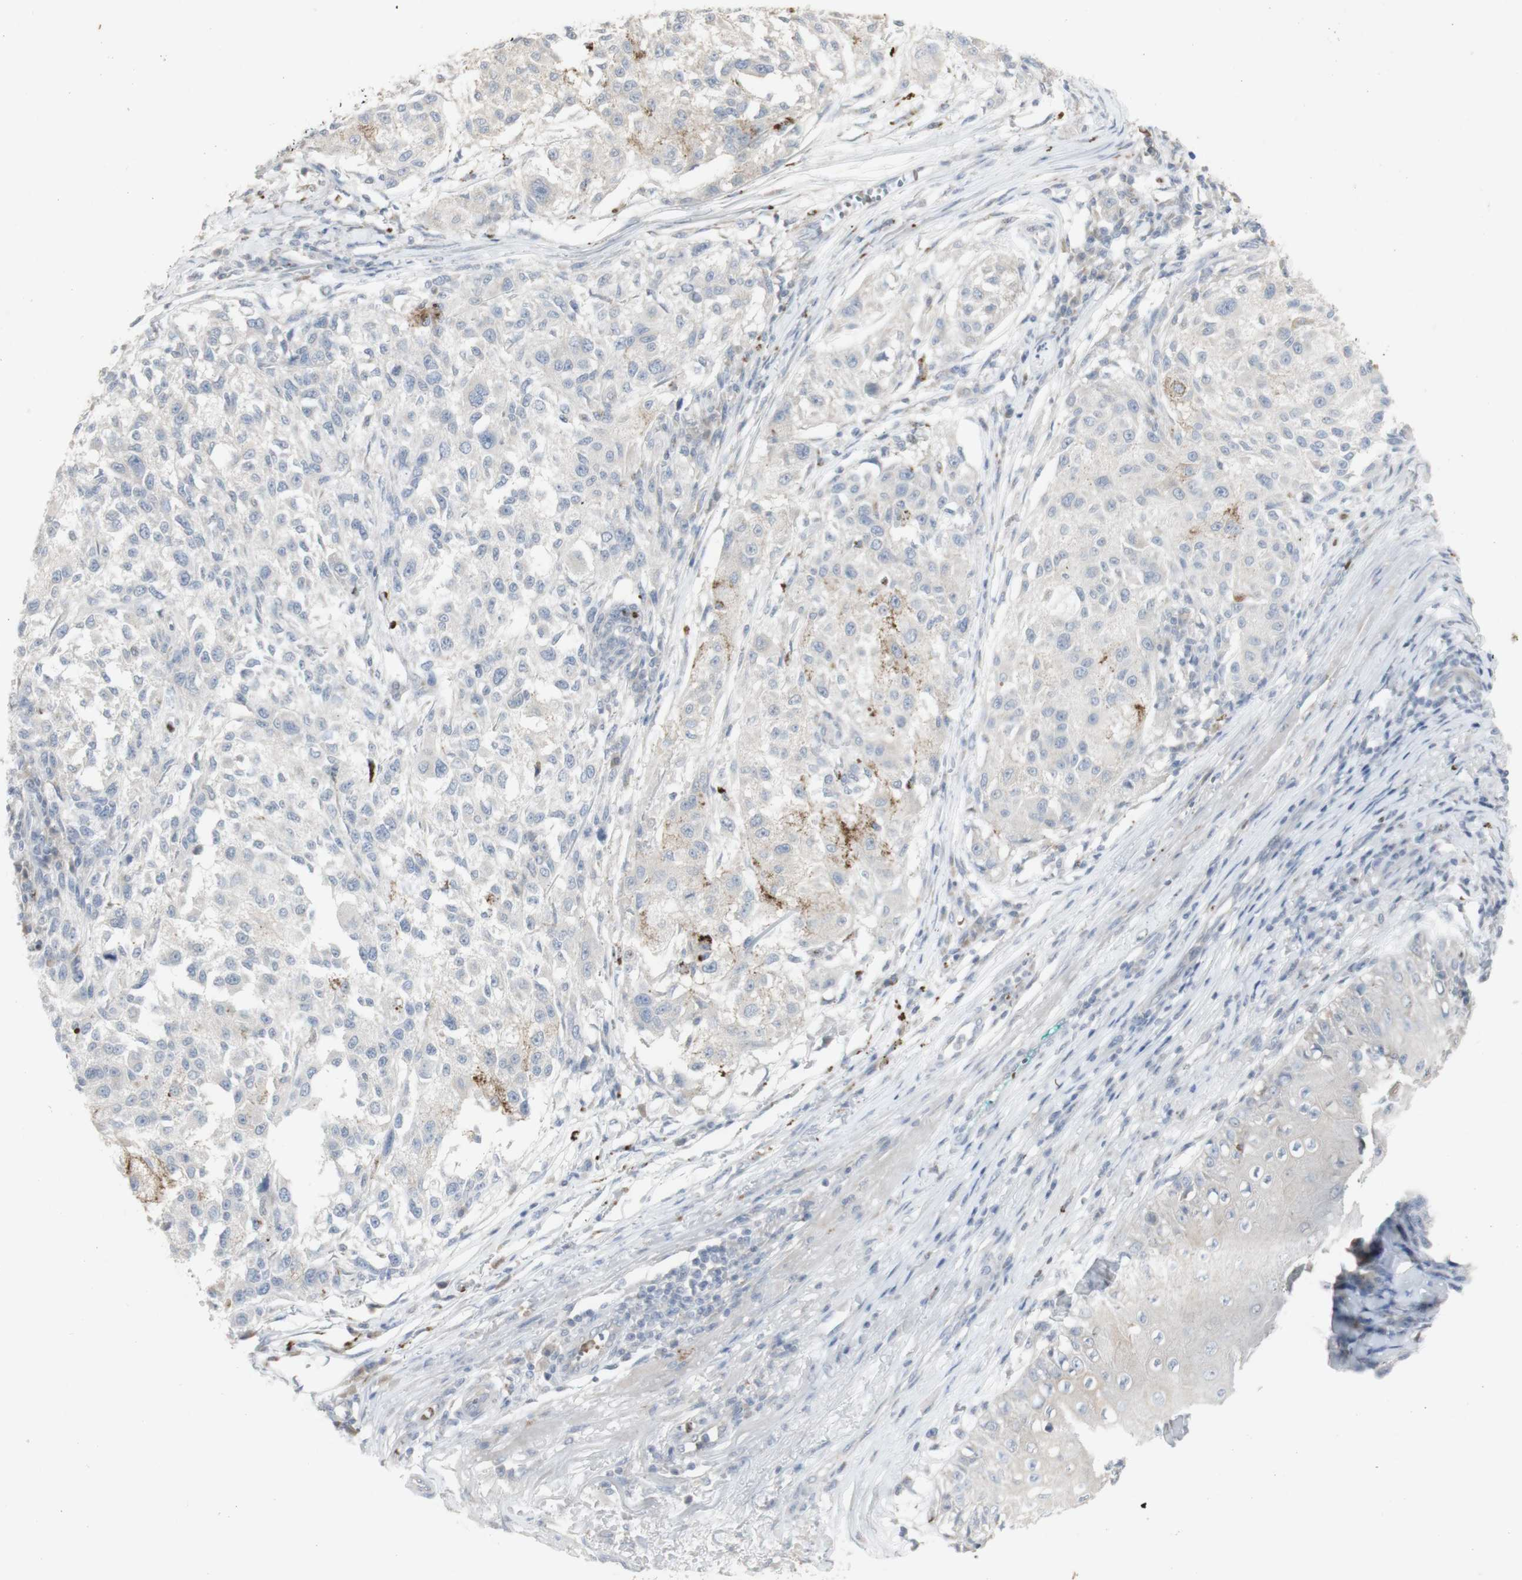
{"staining": {"intensity": "weak", "quantity": ">75%", "location": "cytoplasmic/membranous"}, "tissue": "melanoma", "cell_type": "Tumor cells", "image_type": "cancer", "snomed": [{"axis": "morphology", "description": "Necrosis, NOS"}, {"axis": "morphology", "description": "Malignant melanoma, NOS"}, {"axis": "topography", "description": "Skin"}], "caption": "The photomicrograph displays immunohistochemical staining of melanoma. There is weak cytoplasmic/membranous expression is appreciated in about >75% of tumor cells.", "gene": "INS", "patient": {"sex": "female", "age": 87}}